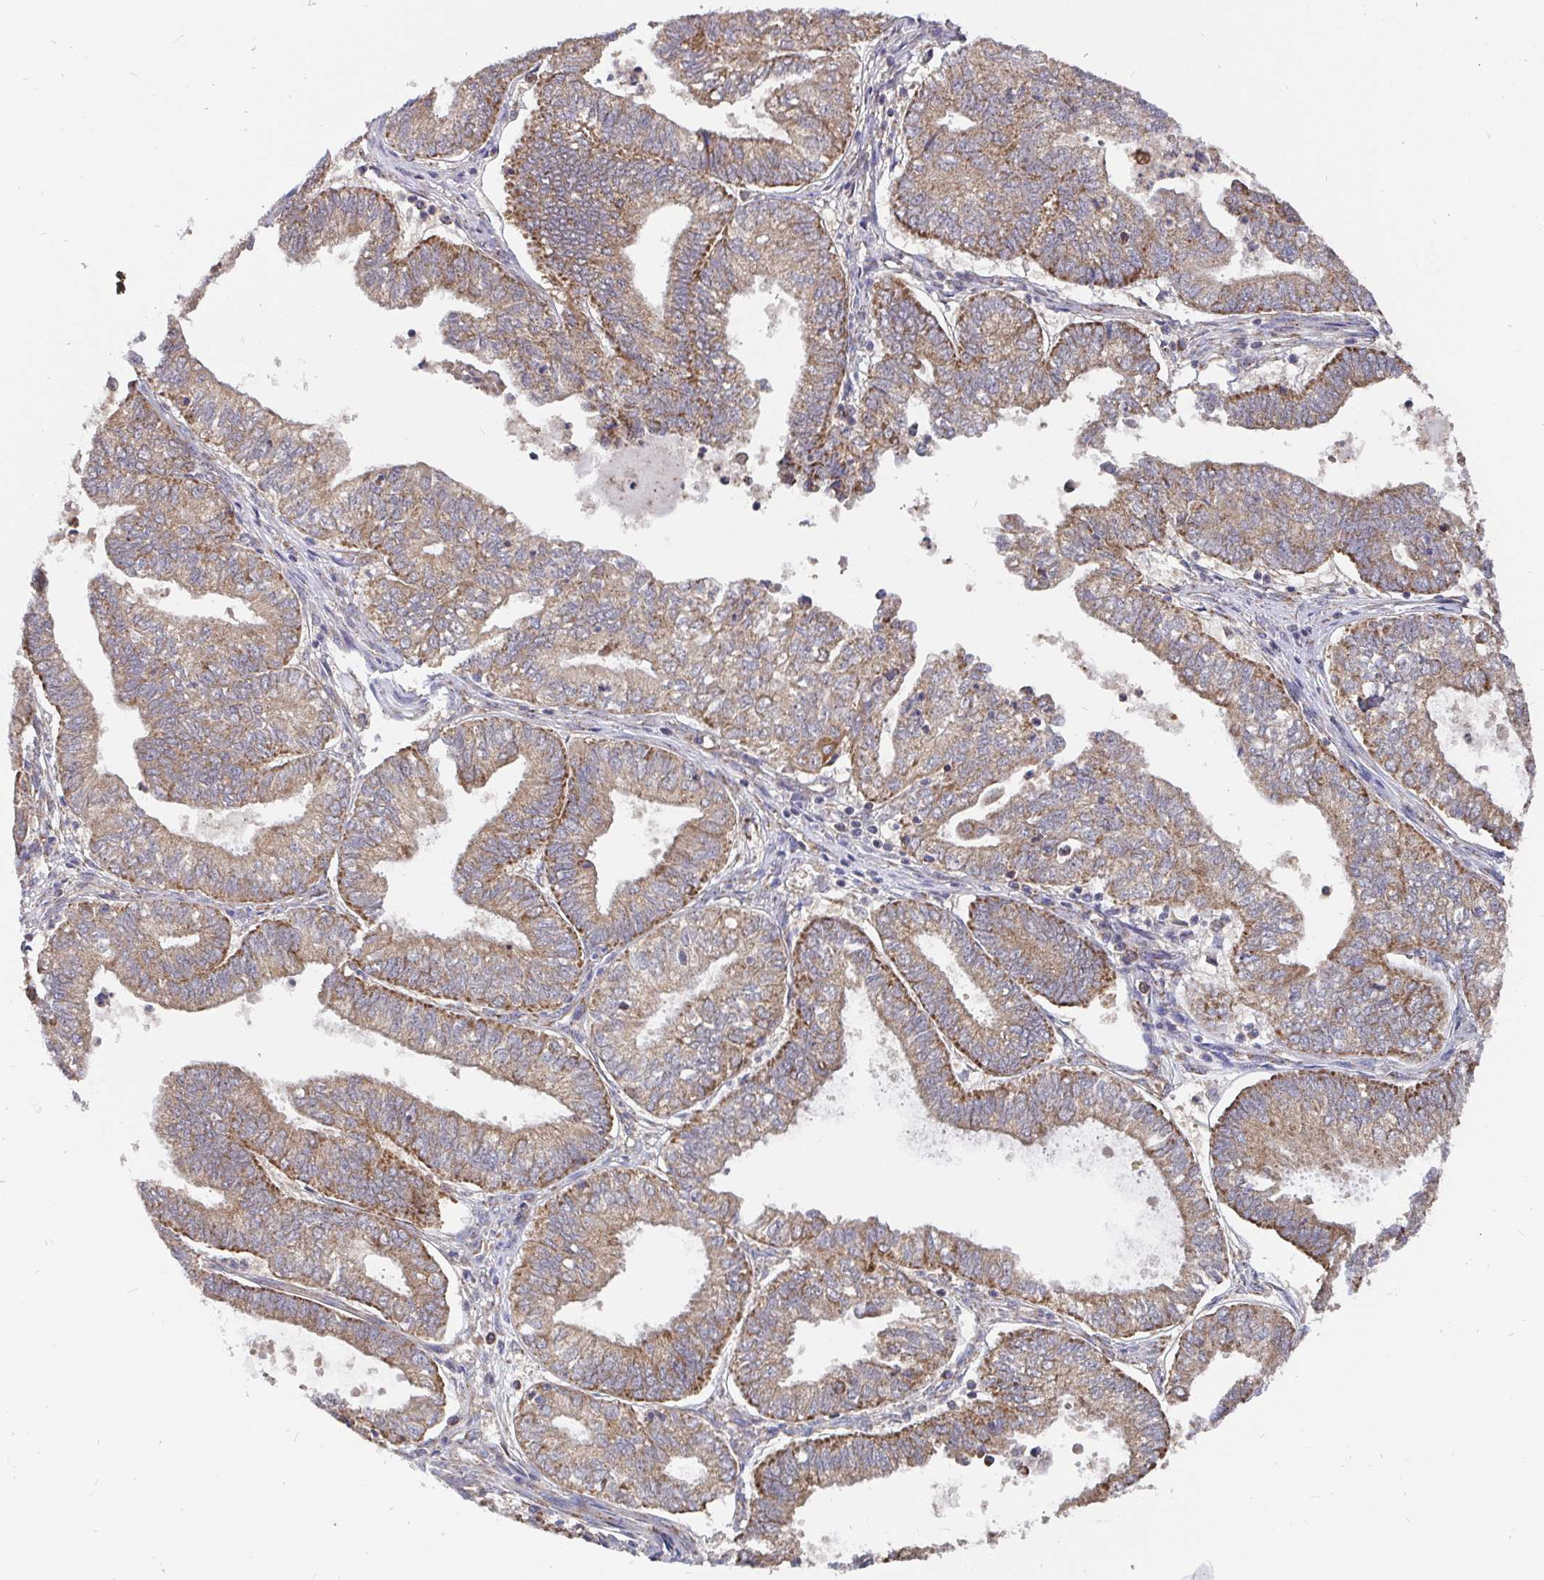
{"staining": {"intensity": "moderate", "quantity": ">75%", "location": "cytoplasmic/membranous"}, "tissue": "ovarian cancer", "cell_type": "Tumor cells", "image_type": "cancer", "snomed": [{"axis": "morphology", "description": "Carcinoma, endometroid"}, {"axis": "topography", "description": "Ovary"}], "caption": "Ovarian cancer stained for a protein (brown) exhibits moderate cytoplasmic/membranous positive staining in about >75% of tumor cells.", "gene": "PDF", "patient": {"sex": "female", "age": 64}}